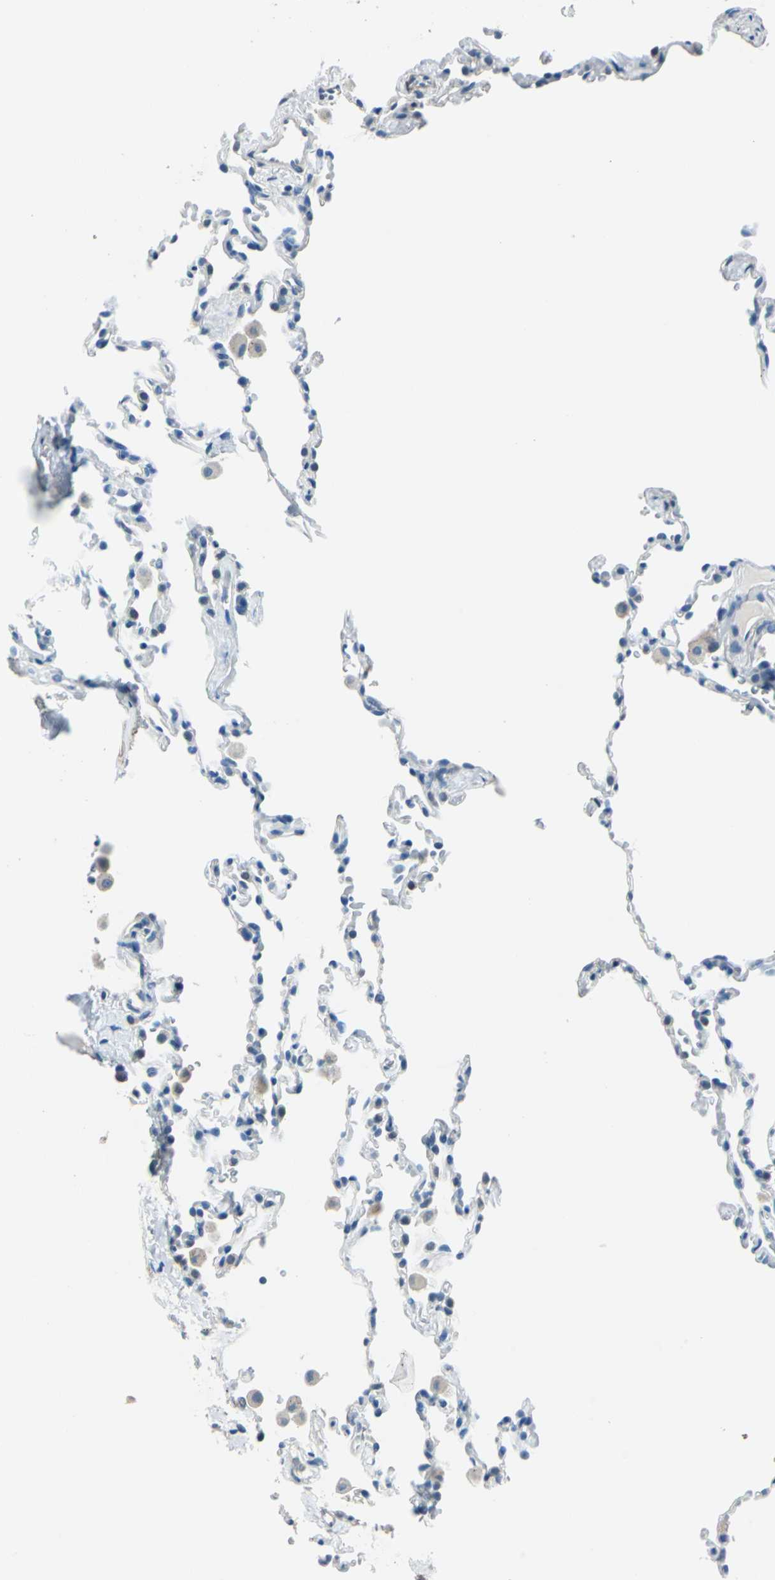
{"staining": {"intensity": "weak", "quantity": "<25%", "location": "cytoplasmic/membranous"}, "tissue": "lung", "cell_type": "Alveolar cells", "image_type": "normal", "snomed": [{"axis": "morphology", "description": "Normal tissue, NOS"}, {"axis": "morphology", "description": "Soft tissue tumor metastatic"}, {"axis": "topography", "description": "Lung"}], "caption": "High magnification brightfield microscopy of unremarkable lung stained with DAB (3,3'-diaminobenzidine) (brown) and counterstained with hematoxylin (blue): alveolar cells show no significant staining.", "gene": "FKBP4", "patient": {"sex": "male", "age": 59}}